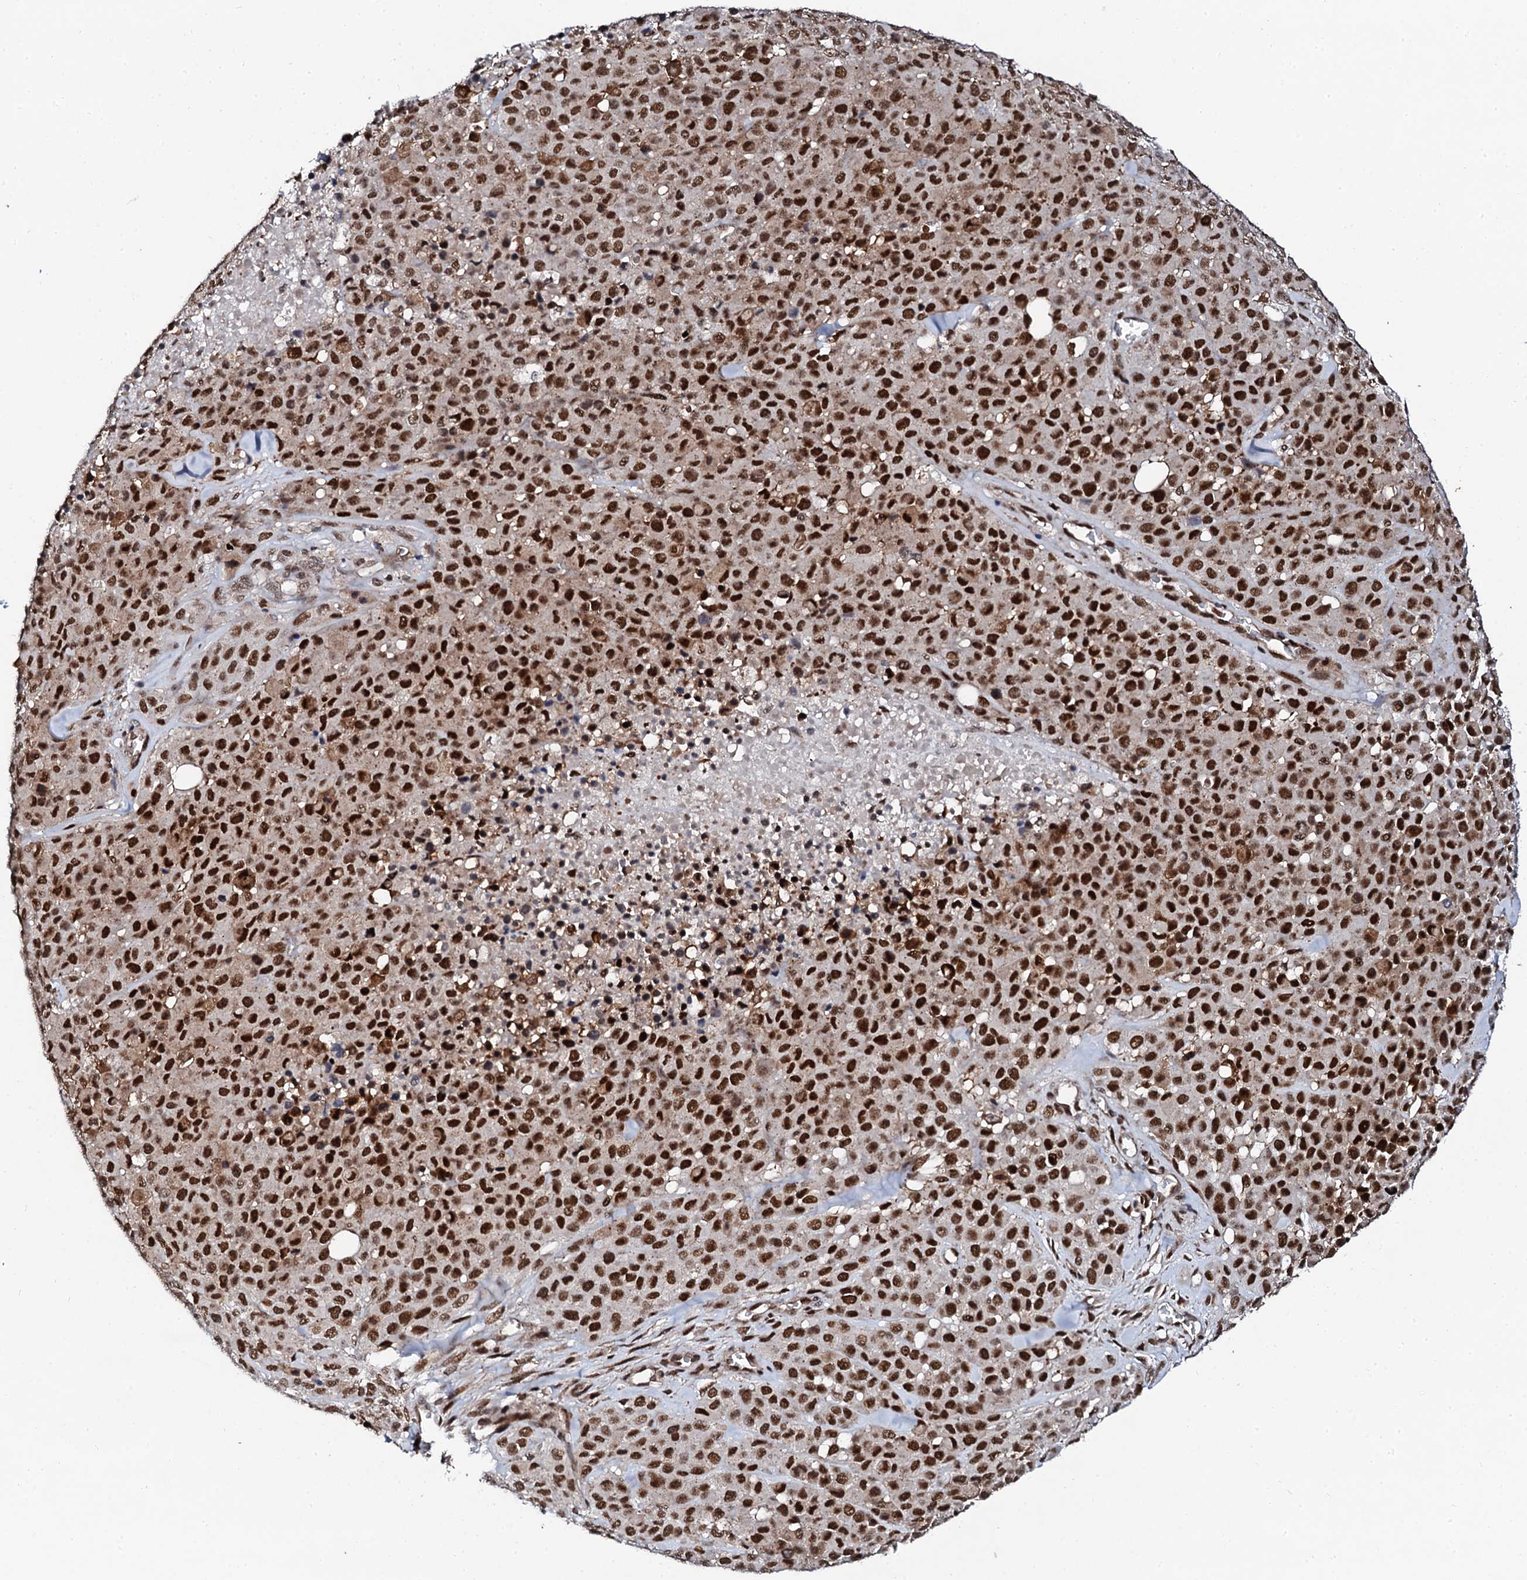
{"staining": {"intensity": "strong", "quantity": ">75%", "location": "nuclear"}, "tissue": "melanoma", "cell_type": "Tumor cells", "image_type": "cancer", "snomed": [{"axis": "morphology", "description": "Malignant melanoma, Metastatic site"}, {"axis": "topography", "description": "Skin"}], "caption": "Immunohistochemical staining of malignant melanoma (metastatic site) reveals high levels of strong nuclear protein expression in about >75% of tumor cells.", "gene": "CSTF3", "patient": {"sex": "female", "age": 81}}